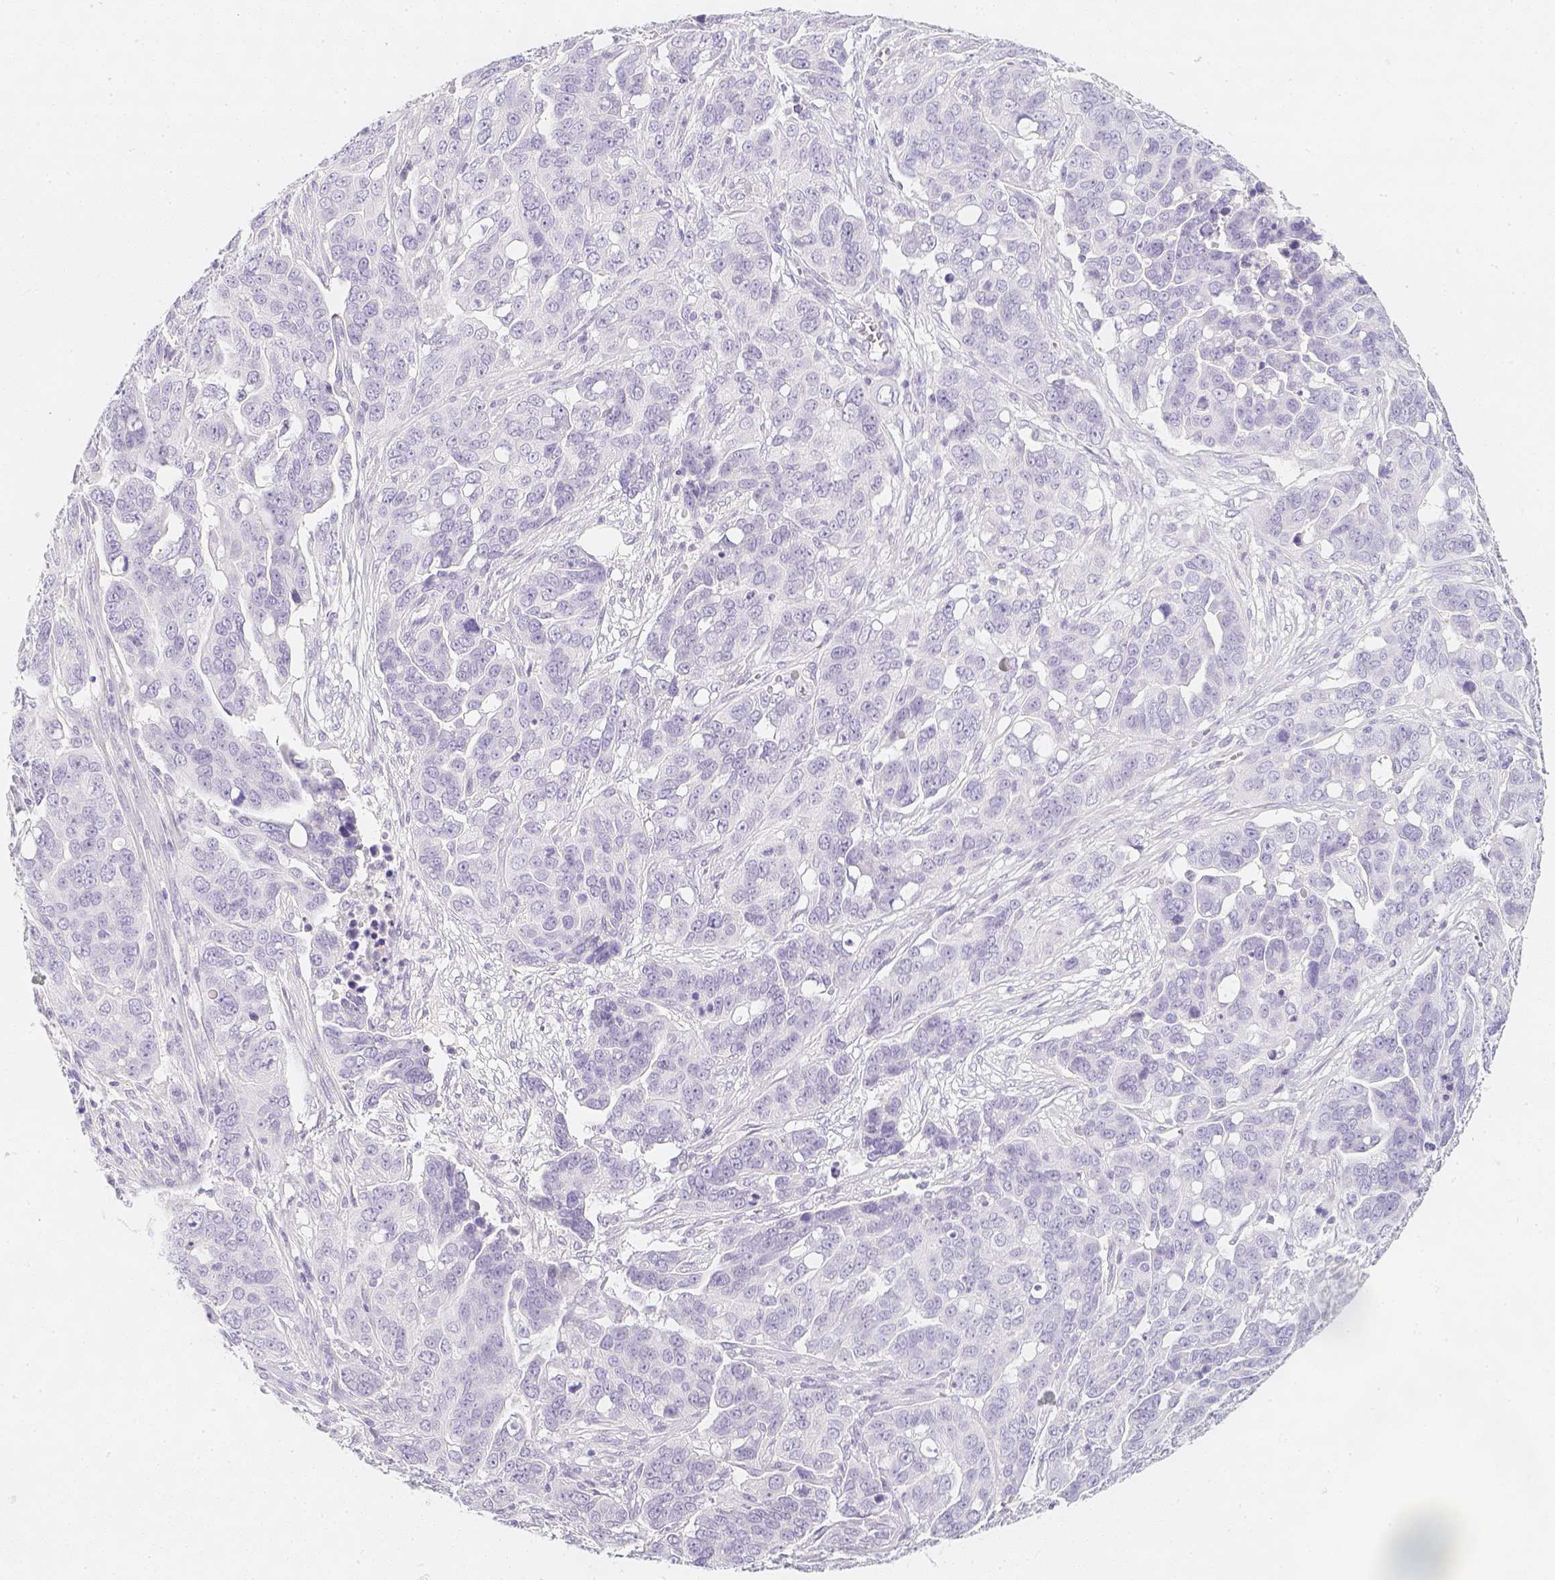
{"staining": {"intensity": "negative", "quantity": "none", "location": "none"}, "tissue": "ovarian cancer", "cell_type": "Tumor cells", "image_type": "cancer", "snomed": [{"axis": "morphology", "description": "Carcinoma, endometroid"}, {"axis": "topography", "description": "Ovary"}], "caption": "IHC of ovarian endometroid carcinoma demonstrates no expression in tumor cells.", "gene": "SLC18A1", "patient": {"sex": "female", "age": 78}}